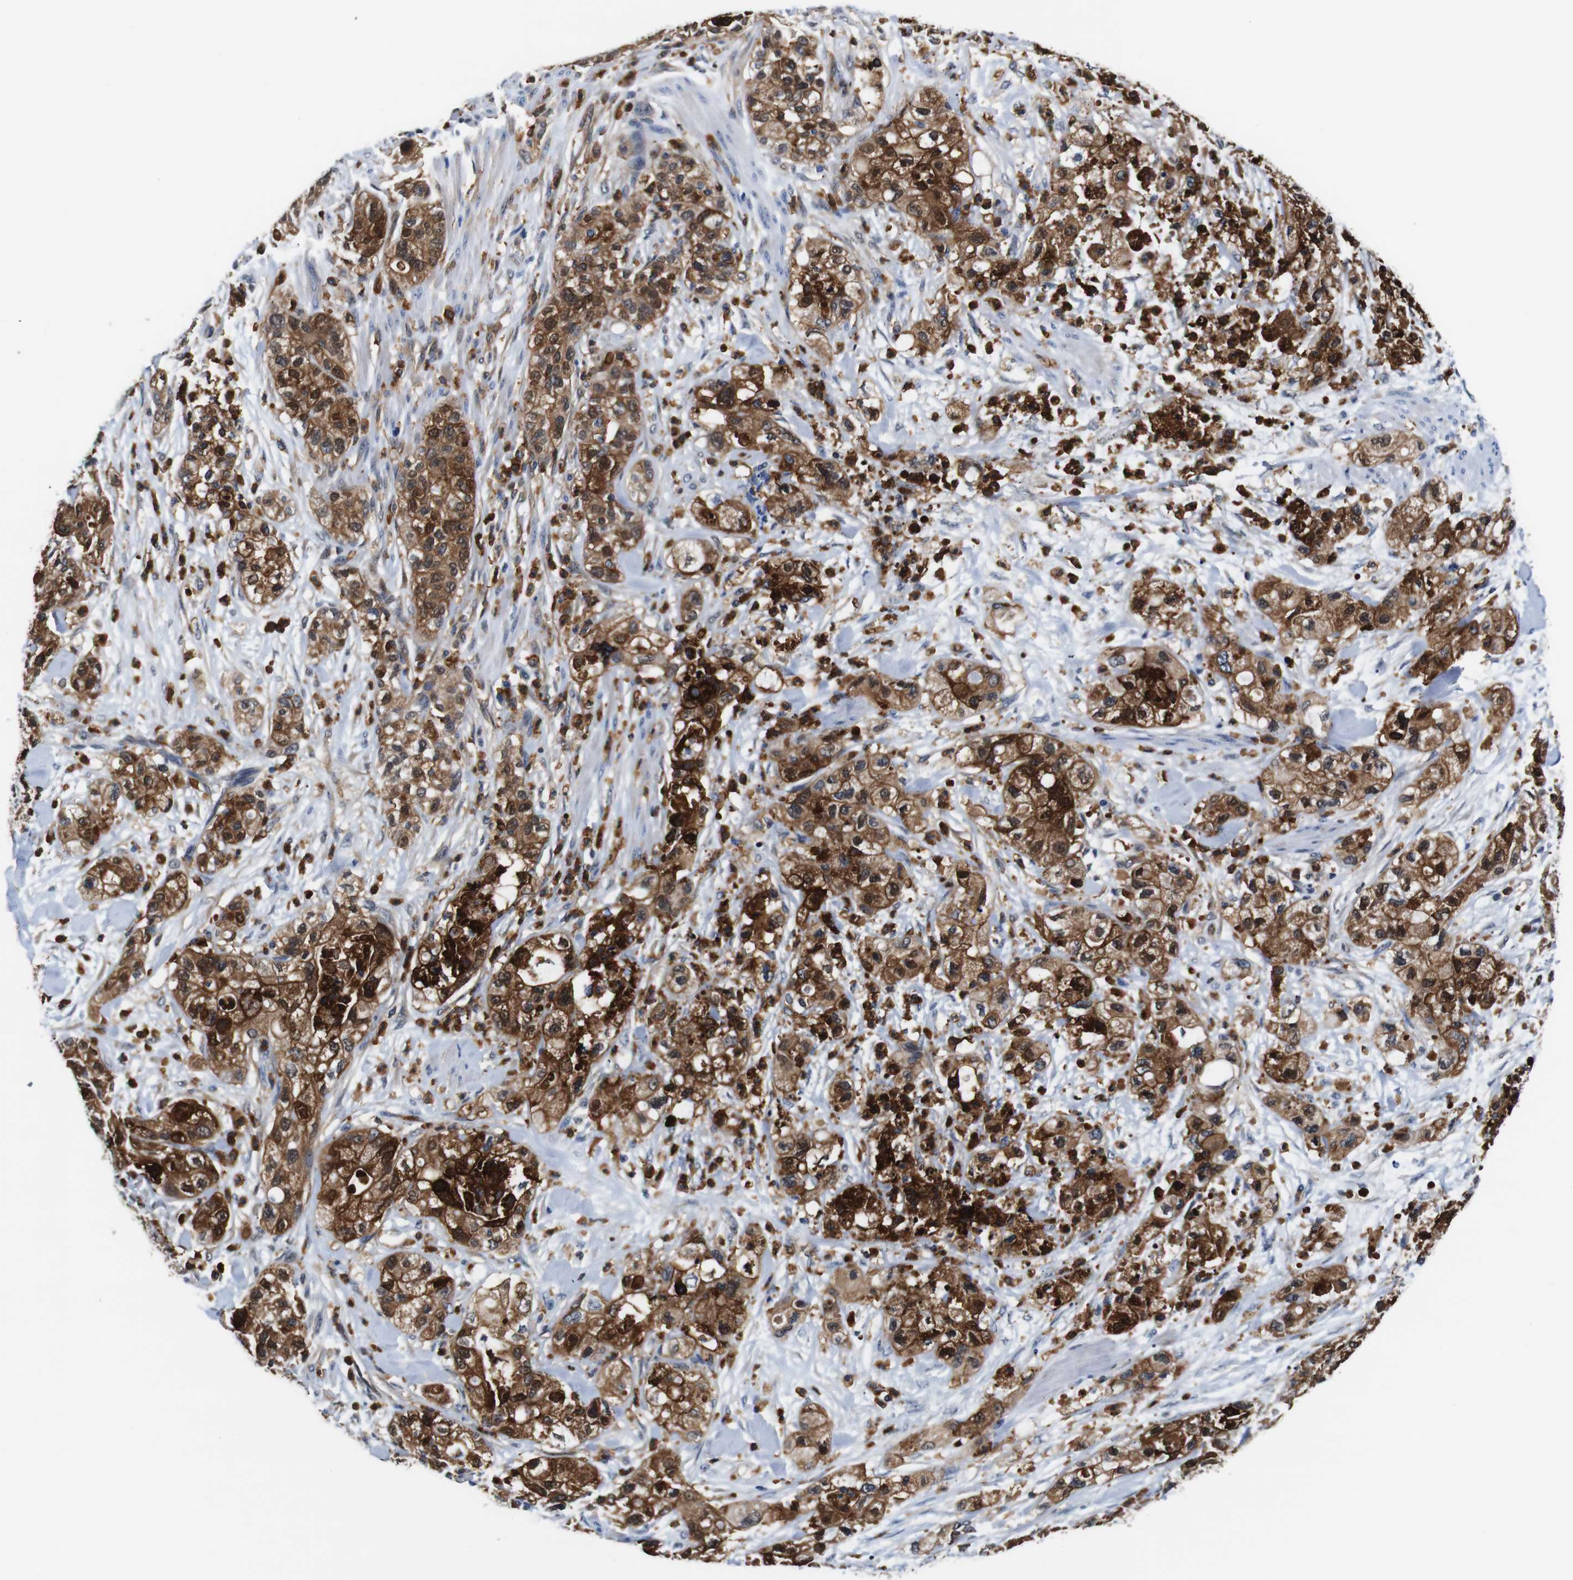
{"staining": {"intensity": "moderate", "quantity": ">75%", "location": "cytoplasmic/membranous"}, "tissue": "pancreatic cancer", "cell_type": "Tumor cells", "image_type": "cancer", "snomed": [{"axis": "morphology", "description": "Adenocarcinoma, NOS"}, {"axis": "topography", "description": "Pancreas"}], "caption": "IHC micrograph of pancreatic cancer (adenocarcinoma) stained for a protein (brown), which reveals medium levels of moderate cytoplasmic/membranous expression in approximately >75% of tumor cells.", "gene": "ANXA1", "patient": {"sex": "female", "age": 78}}